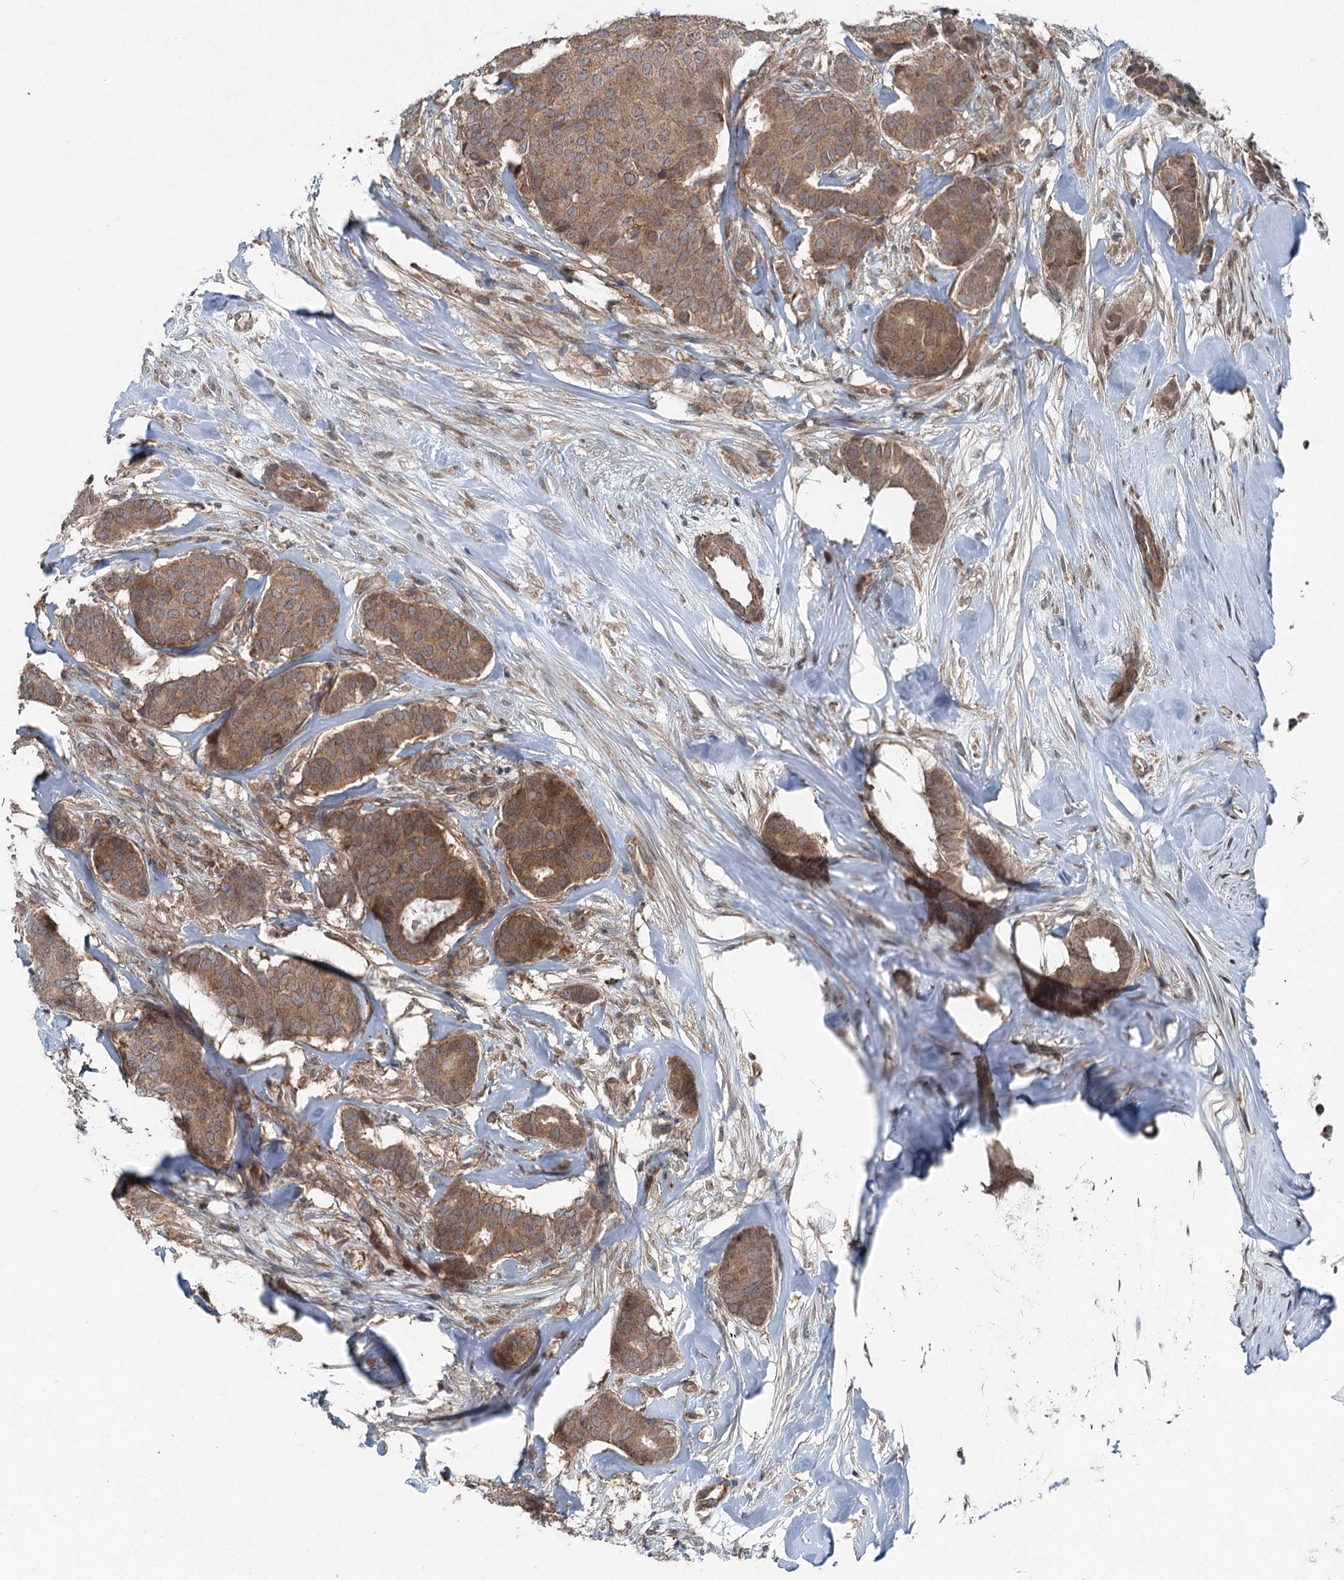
{"staining": {"intensity": "moderate", "quantity": ">75%", "location": "cytoplasmic/membranous"}, "tissue": "breast cancer", "cell_type": "Tumor cells", "image_type": "cancer", "snomed": [{"axis": "morphology", "description": "Duct carcinoma"}, {"axis": "topography", "description": "Breast"}], "caption": "Immunohistochemical staining of human breast cancer (infiltrating ductal carcinoma) shows moderate cytoplasmic/membranous protein staining in about >75% of tumor cells.", "gene": "SKIC3", "patient": {"sex": "female", "age": 75}}